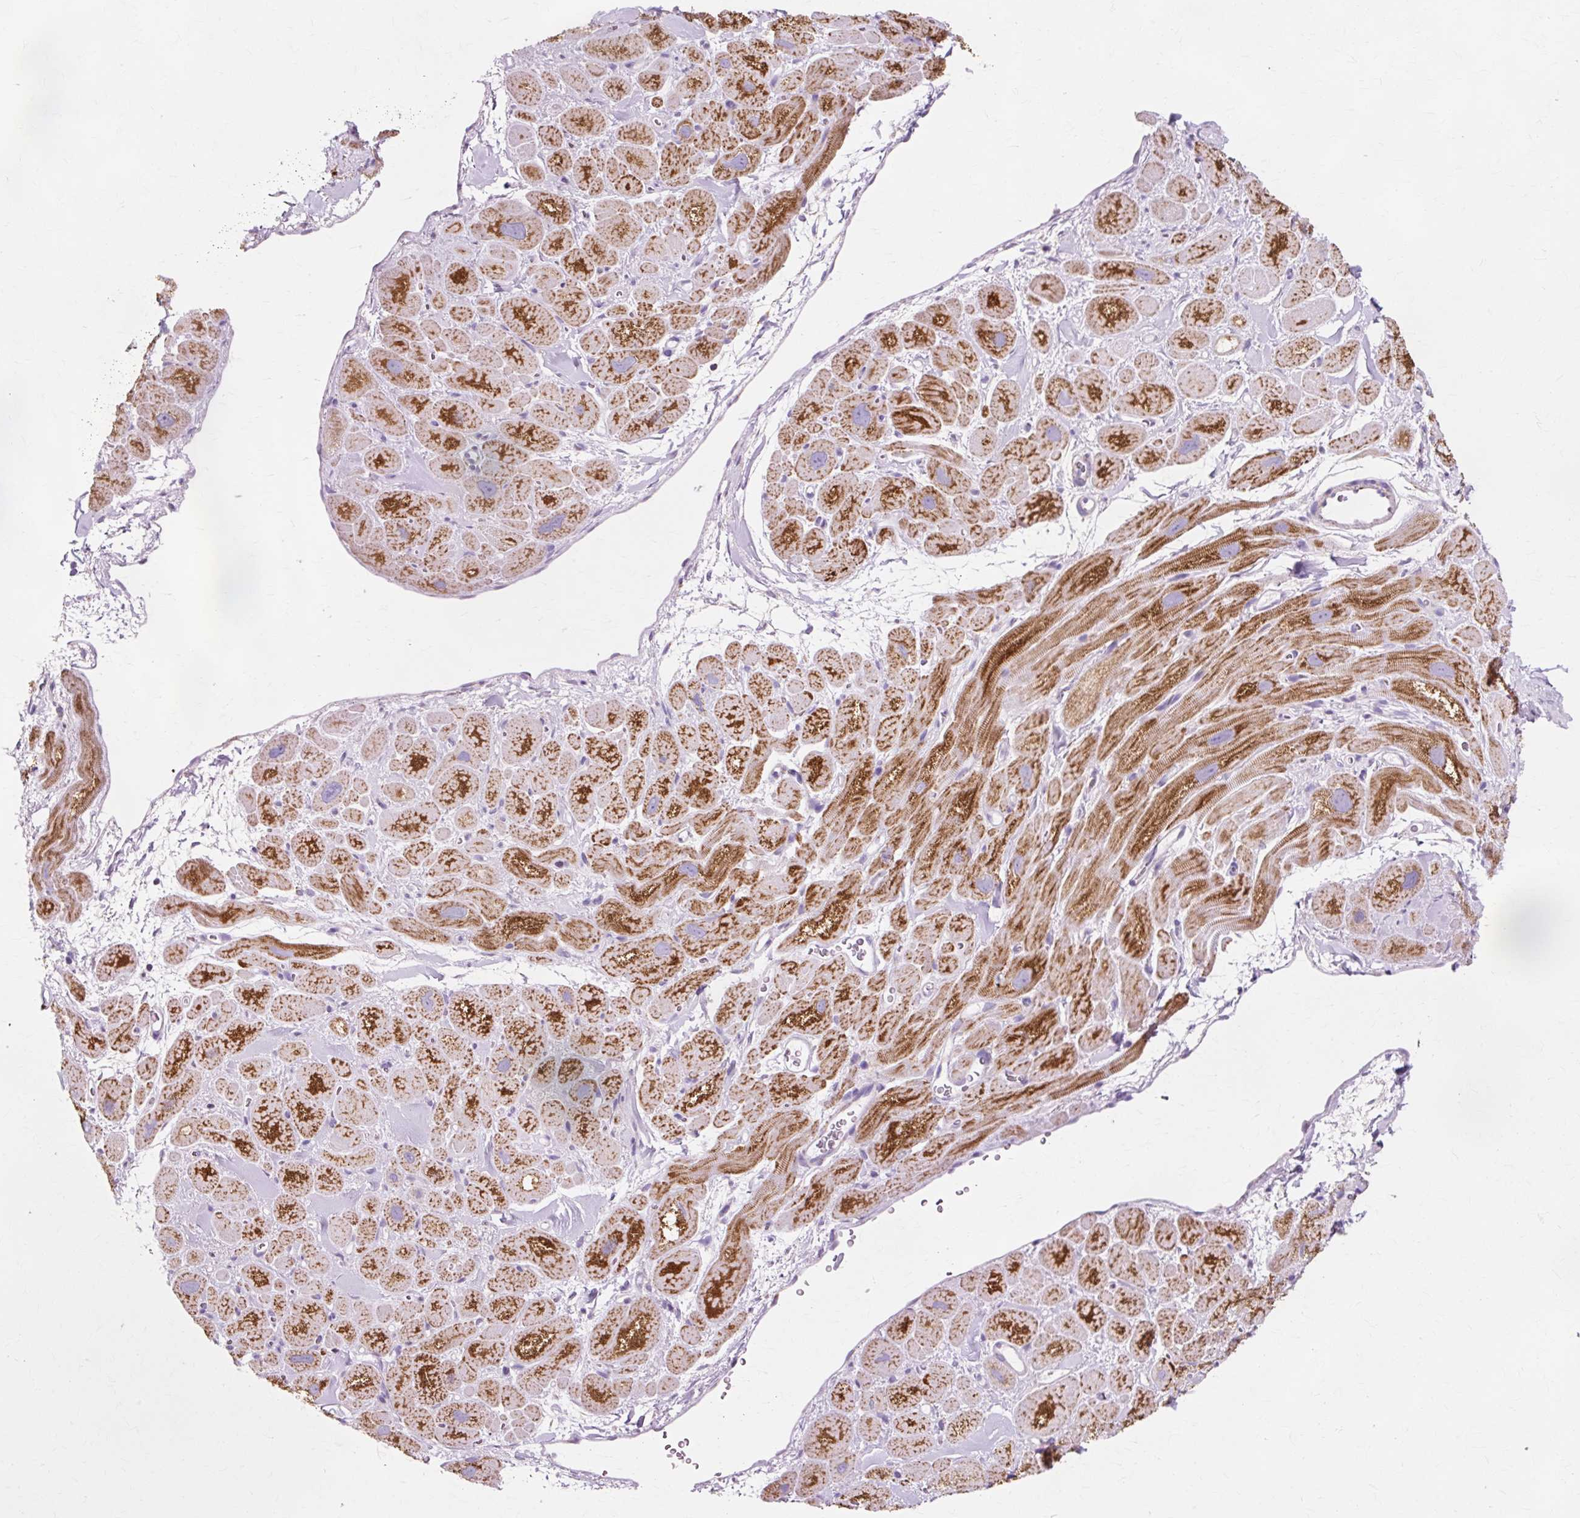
{"staining": {"intensity": "strong", "quantity": ">75%", "location": "cytoplasmic/membranous"}, "tissue": "heart muscle", "cell_type": "Cardiomyocytes", "image_type": "normal", "snomed": [{"axis": "morphology", "description": "Normal tissue, NOS"}, {"axis": "topography", "description": "Heart"}], "caption": "Normal heart muscle was stained to show a protein in brown. There is high levels of strong cytoplasmic/membranous staining in approximately >75% of cardiomyocytes. The staining was performed using DAB, with brown indicating positive protein expression. Nuclei are stained blue with hematoxylin.", "gene": "ATP5PO", "patient": {"sex": "male", "age": 49}}